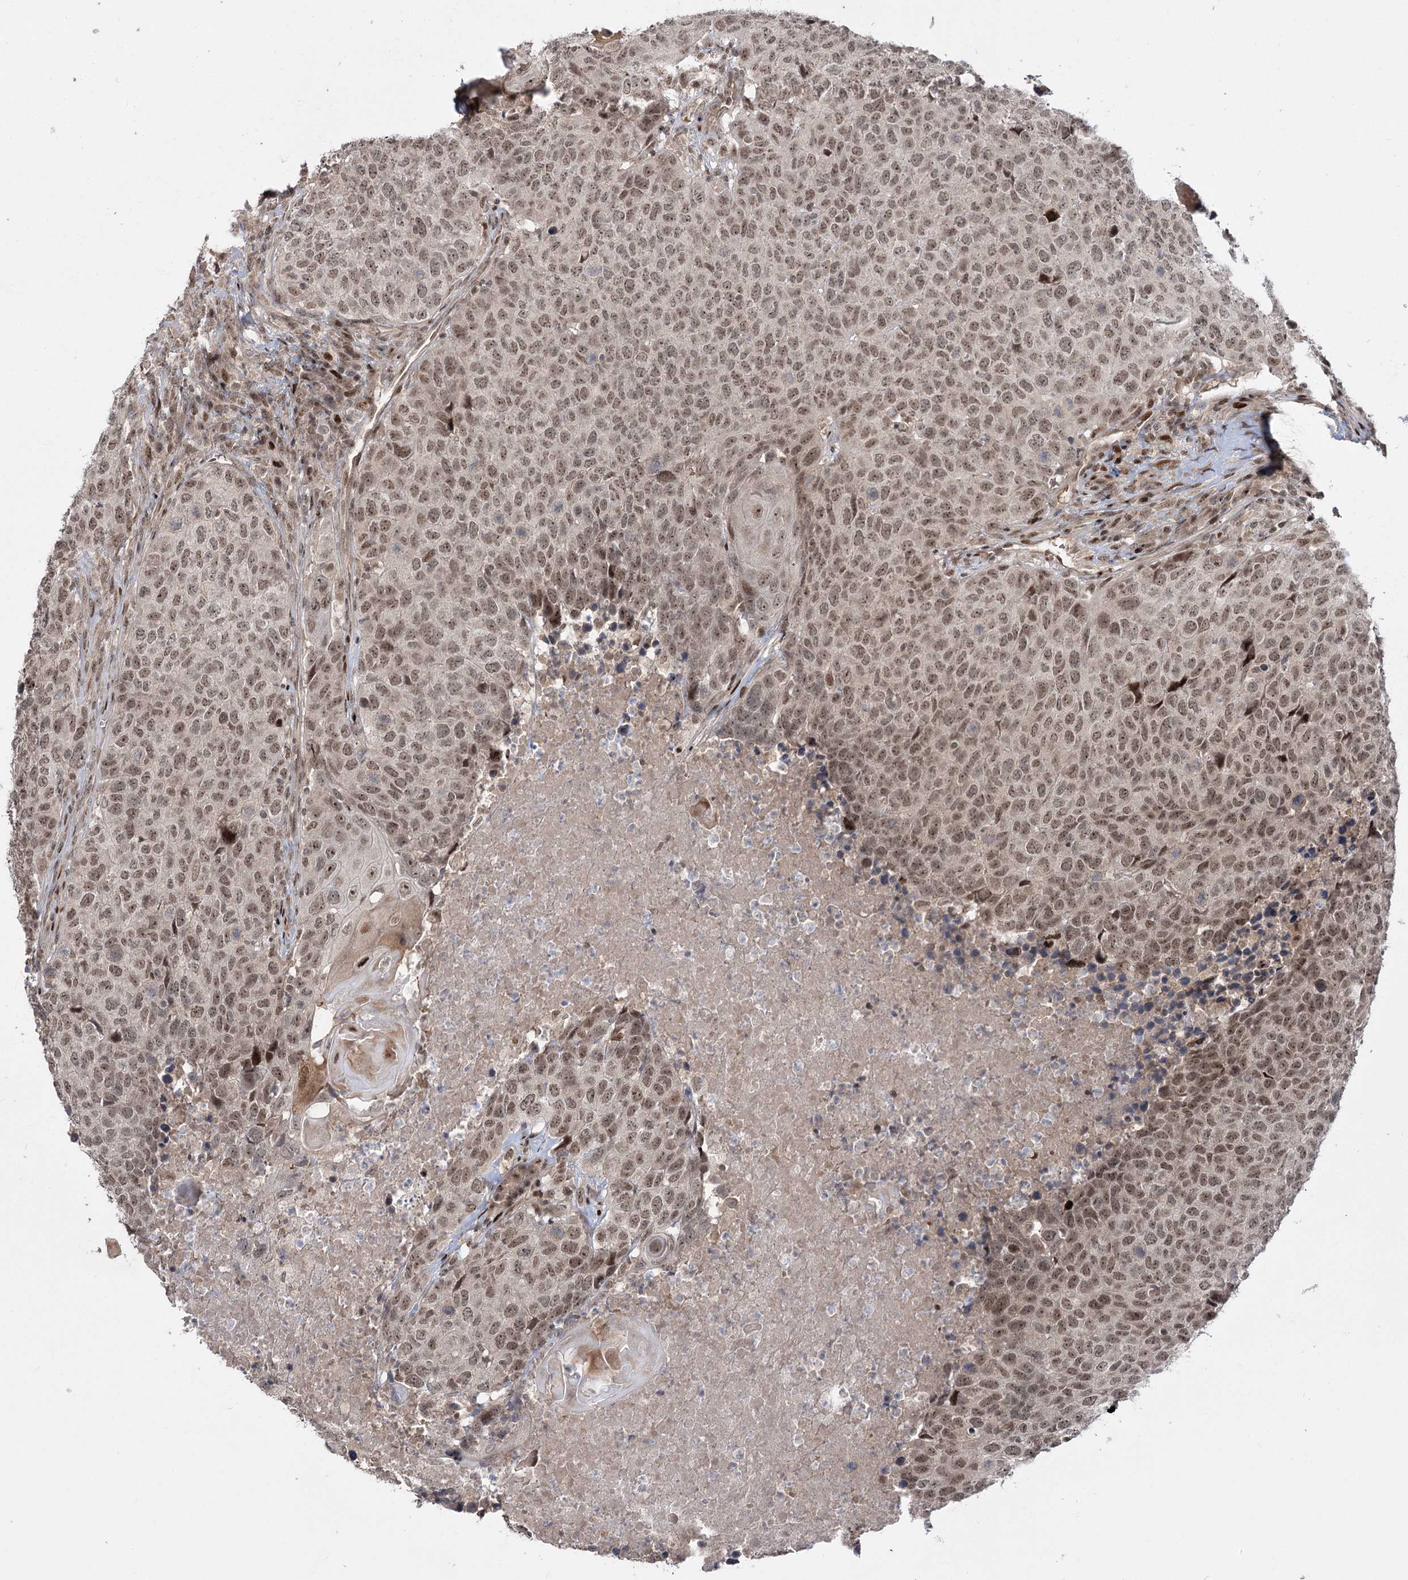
{"staining": {"intensity": "moderate", "quantity": ">75%", "location": "nuclear"}, "tissue": "head and neck cancer", "cell_type": "Tumor cells", "image_type": "cancer", "snomed": [{"axis": "morphology", "description": "Squamous cell carcinoma, NOS"}, {"axis": "topography", "description": "Head-Neck"}], "caption": "Immunohistochemistry (IHC) staining of head and neck cancer, which demonstrates medium levels of moderate nuclear positivity in about >75% of tumor cells indicating moderate nuclear protein expression. The staining was performed using DAB (brown) for protein detection and nuclei were counterstained in hematoxylin (blue).", "gene": "HELQ", "patient": {"sex": "male", "age": 66}}